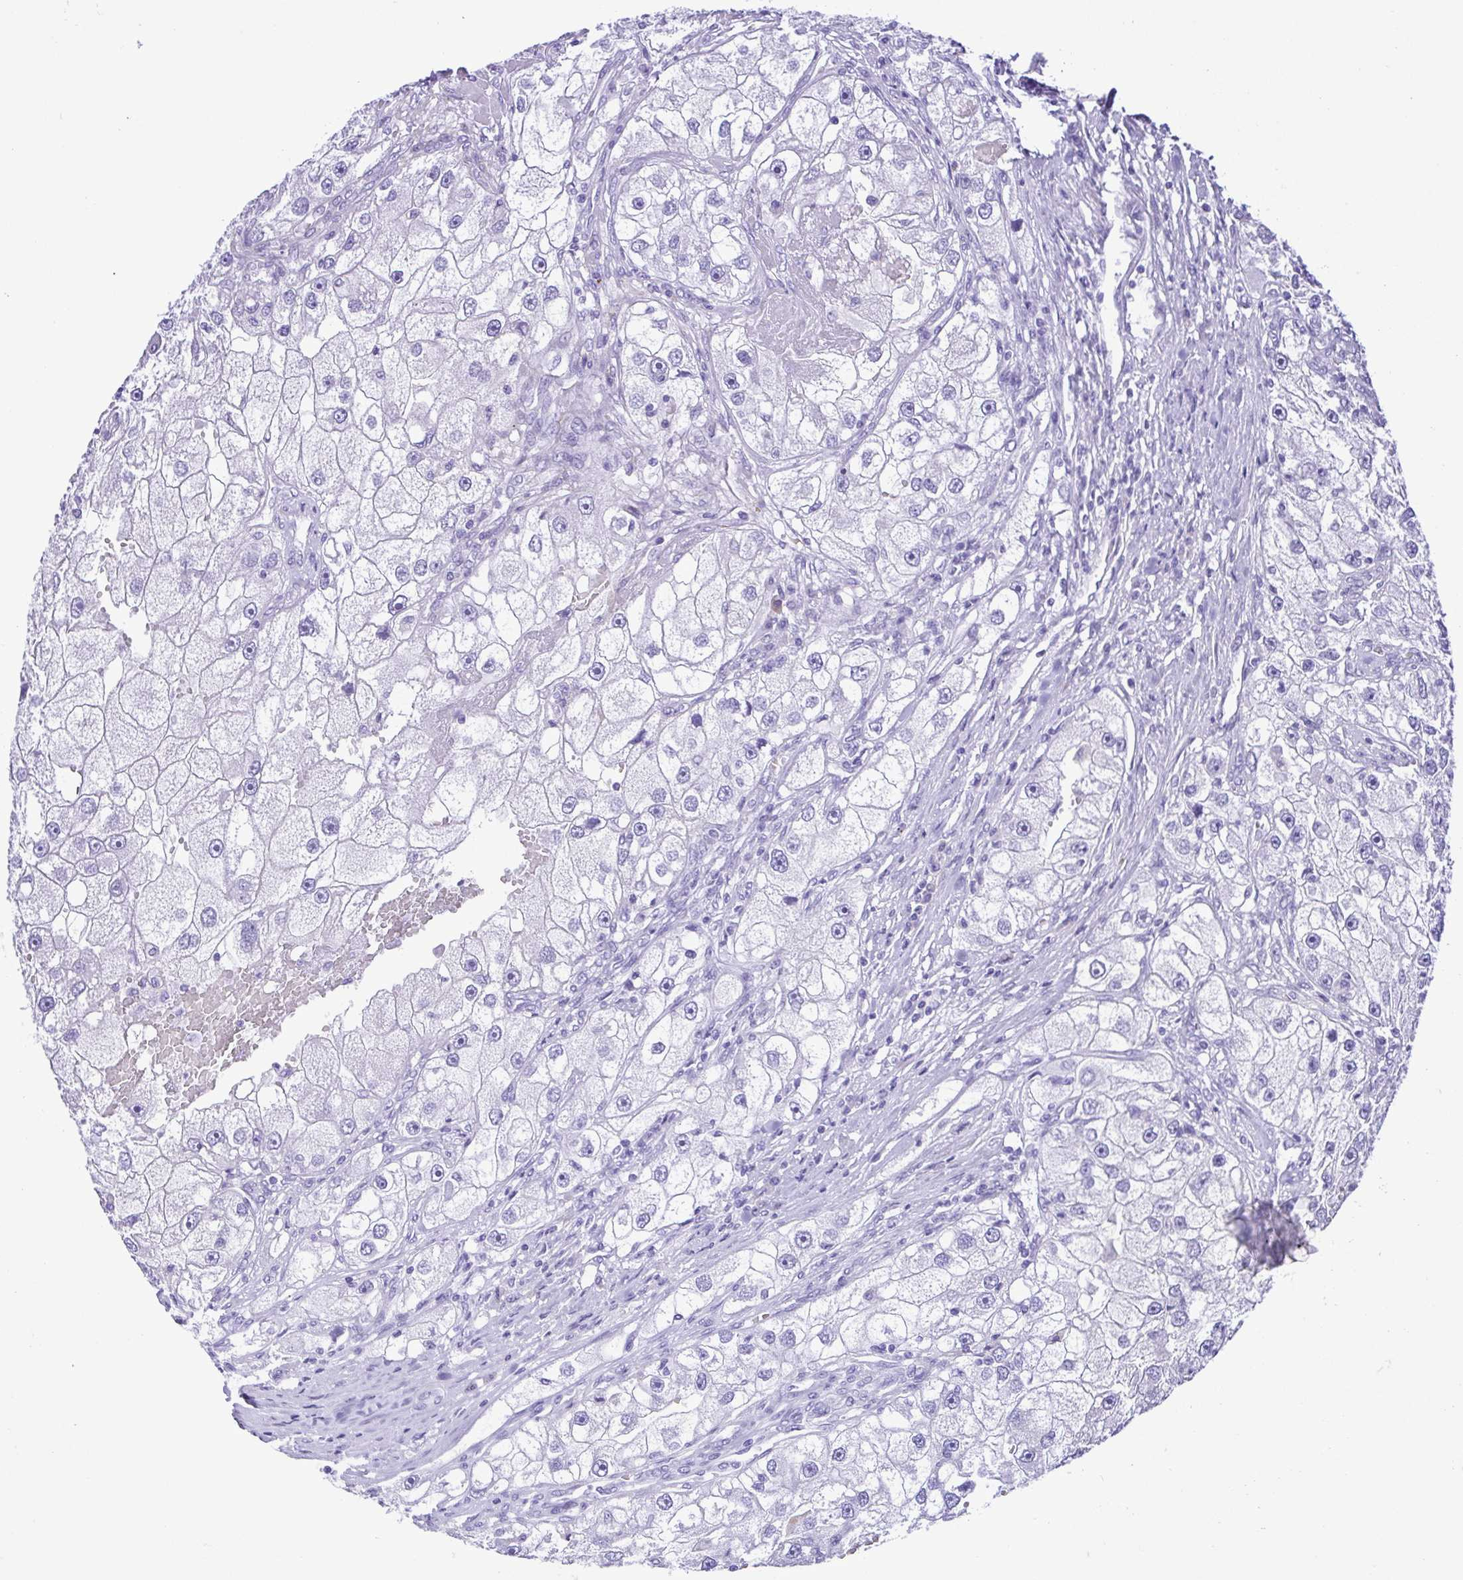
{"staining": {"intensity": "negative", "quantity": "none", "location": "none"}, "tissue": "renal cancer", "cell_type": "Tumor cells", "image_type": "cancer", "snomed": [{"axis": "morphology", "description": "Adenocarcinoma, NOS"}, {"axis": "topography", "description": "Kidney"}], "caption": "A histopathology image of renal cancer stained for a protein demonstrates no brown staining in tumor cells.", "gene": "PAK3", "patient": {"sex": "male", "age": 63}}